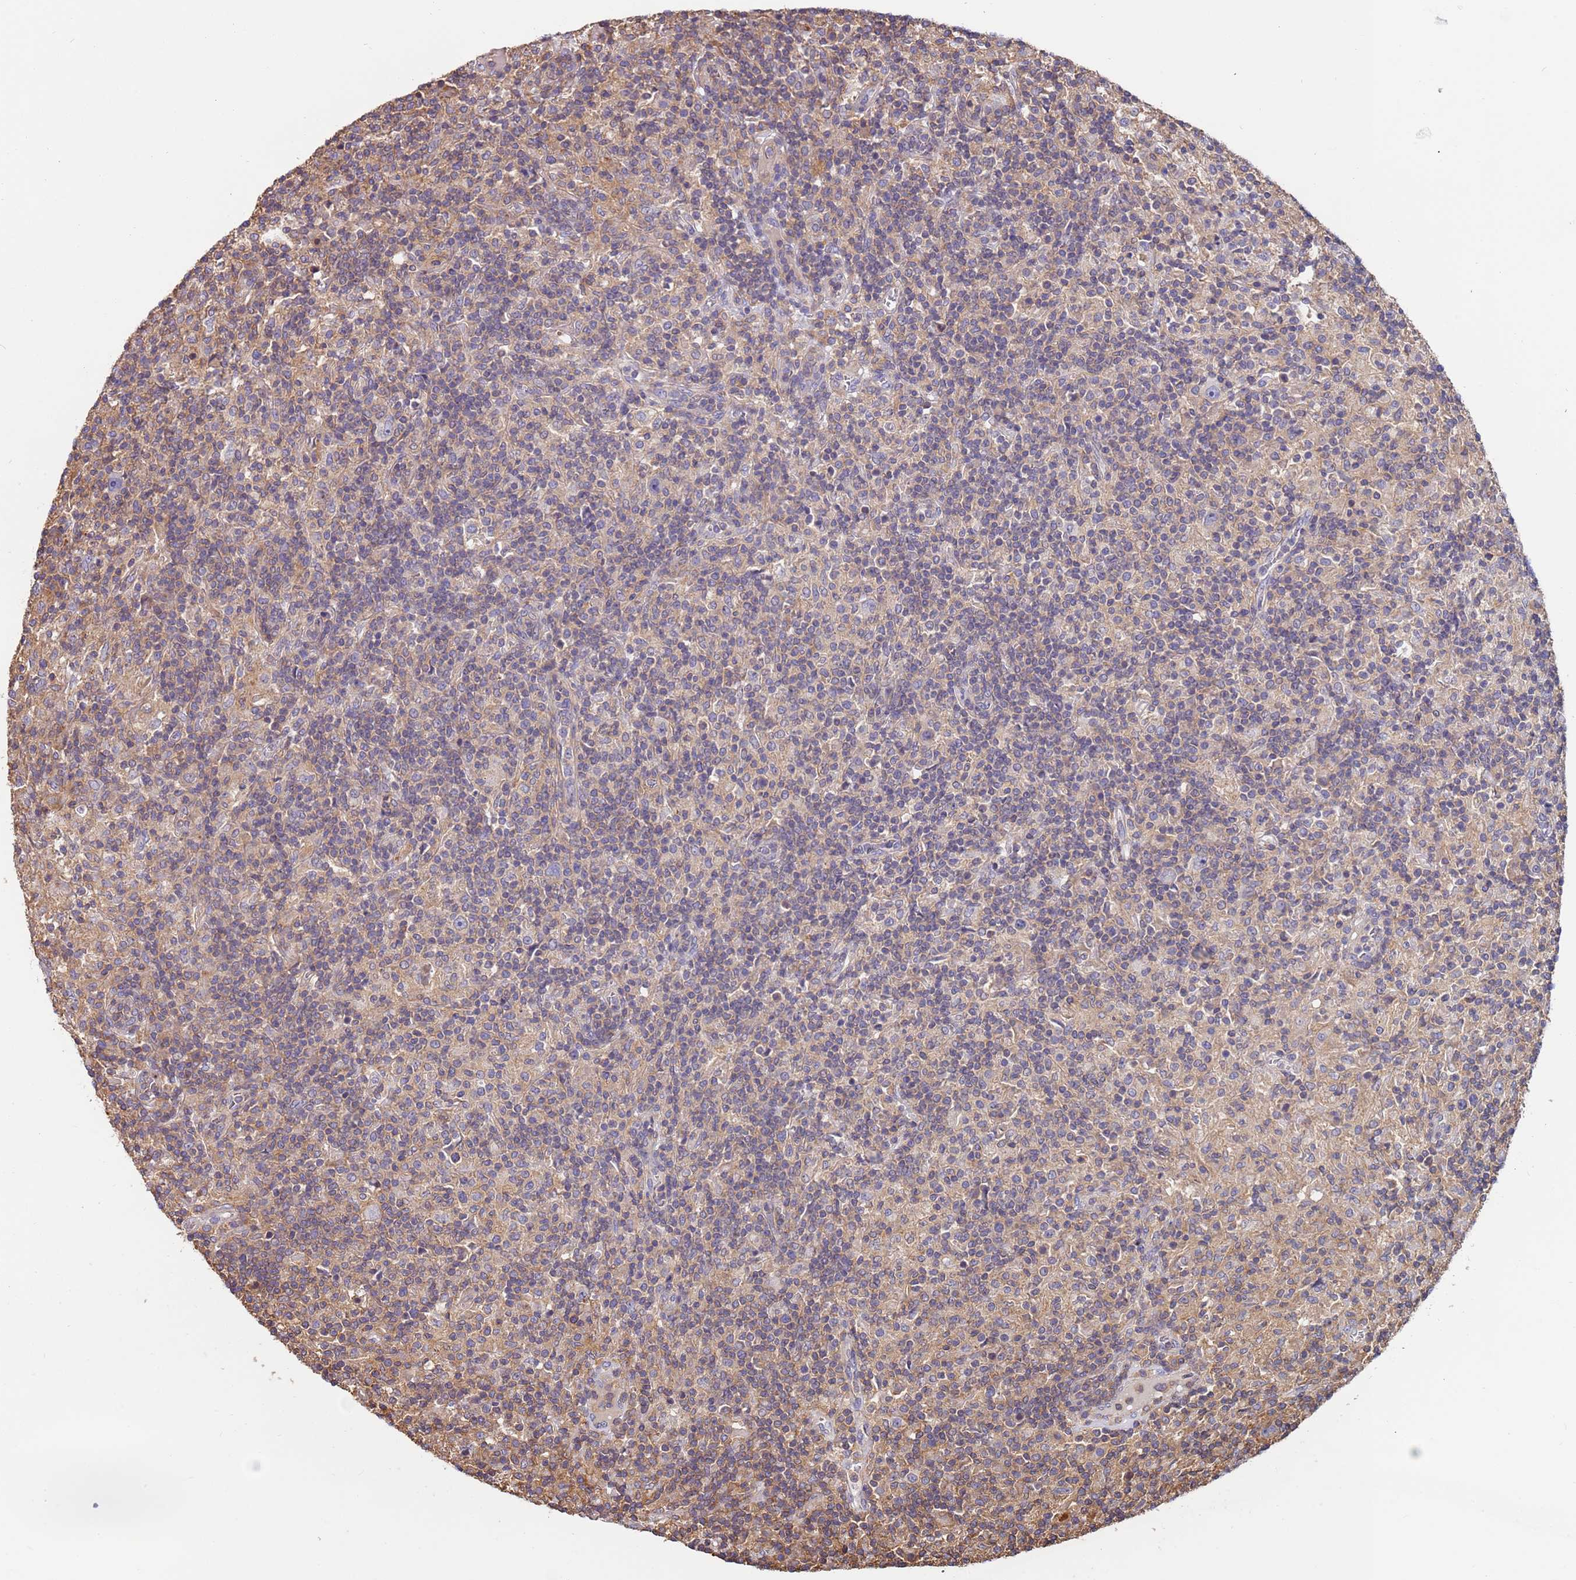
{"staining": {"intensity": "negative", "quantity": "none", "location": "none"}, "tissue": "lymphoma", "cell_type": "Tumor cells", "image_type": "cancer", "snomed": [{"axis": "morphology", "description": "Hodgkin's disease, NOS"}, {"axis": "topography", "description": "Lymph node"}], "caption": "Image shows no significant protein staining in tumor cells of Hodgkin's disease.", "gene": "SYT4", "patient": {"sex": "male", "age": 70}}